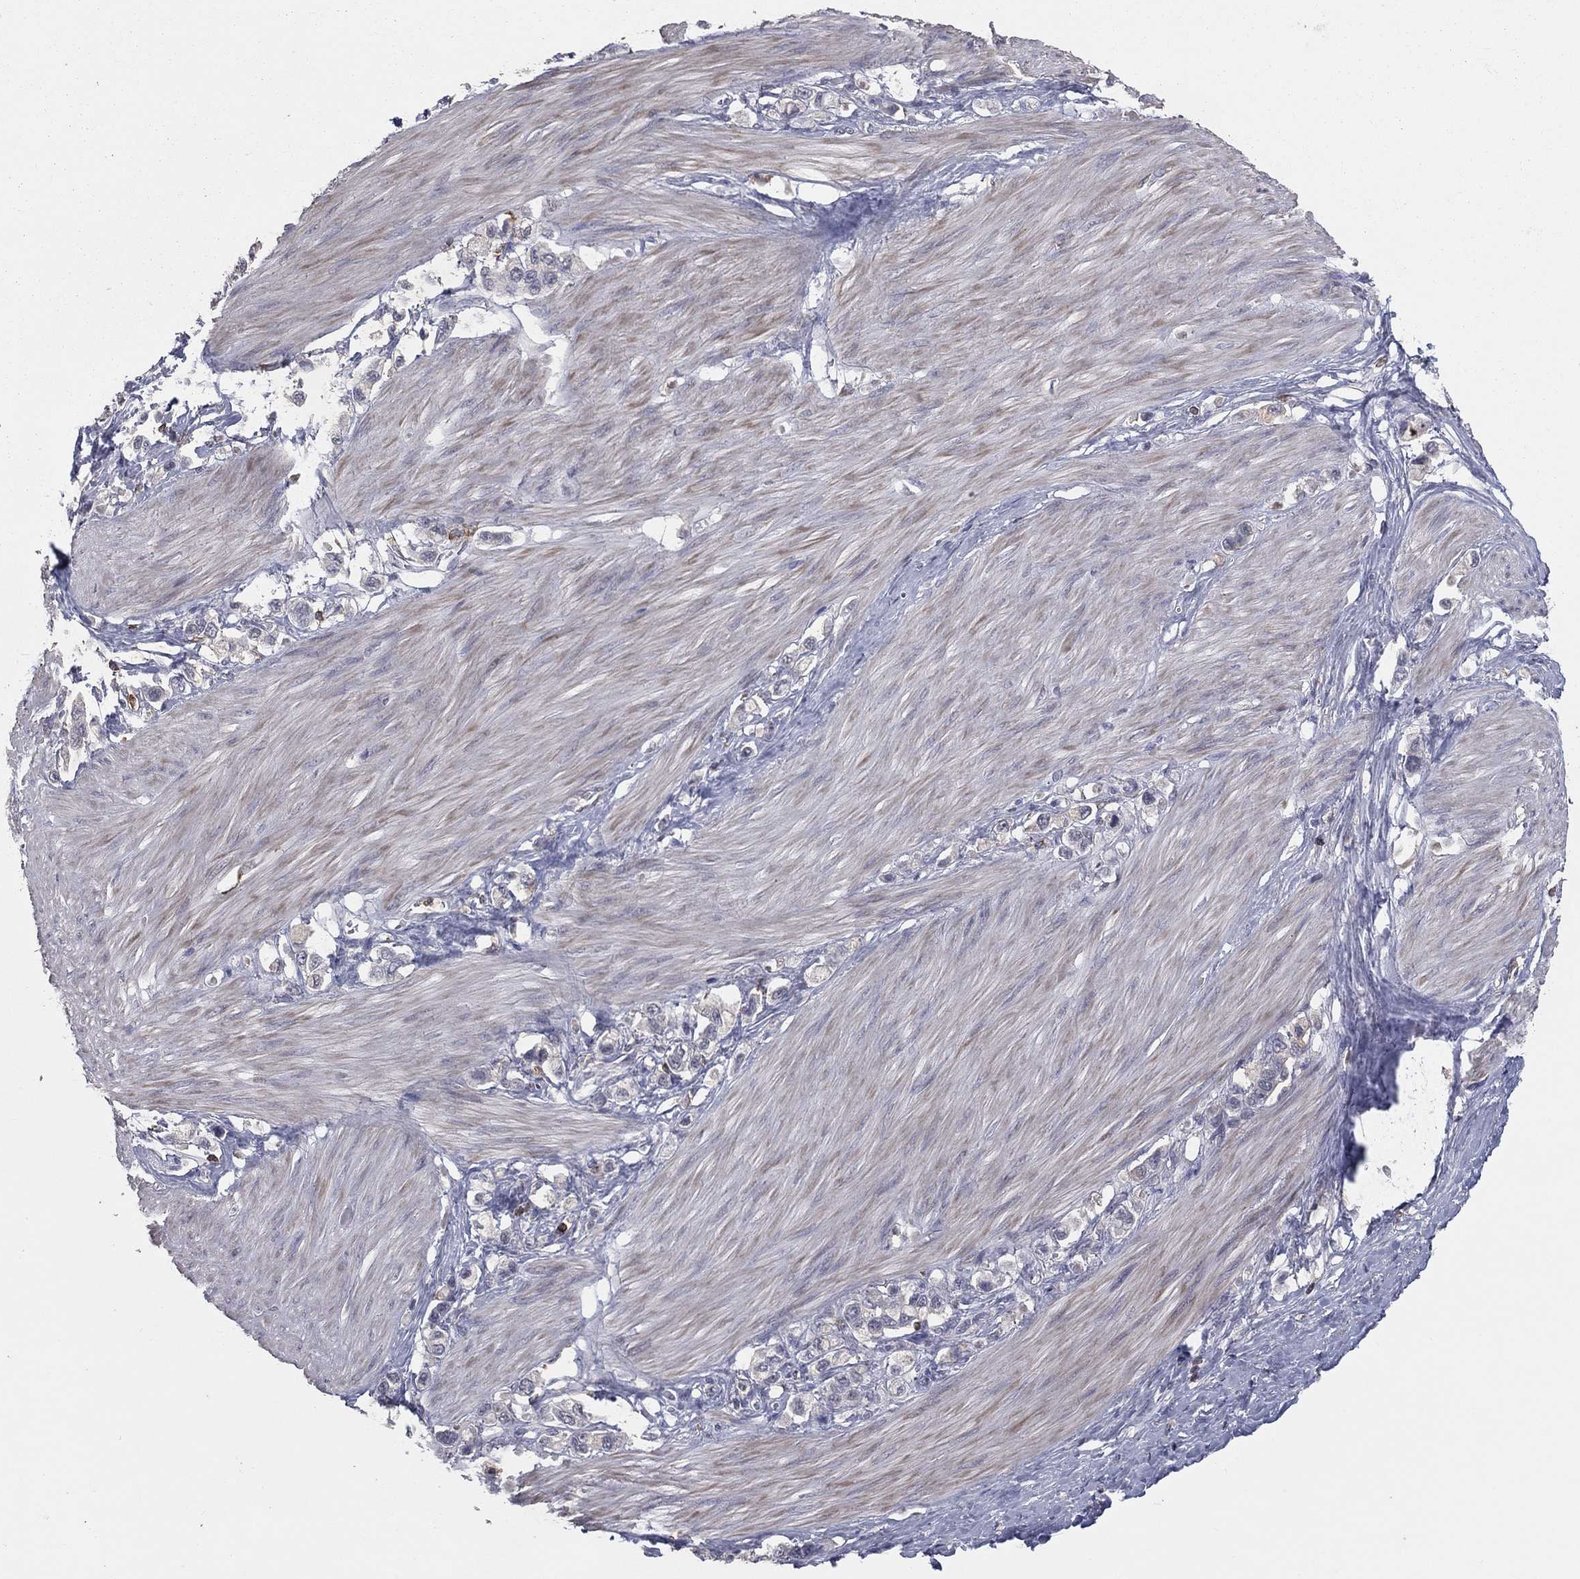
{"staining": {"intensity": "negative", "quantity": "none", "location": "none"}, "tissue": "stomach cancer", "cell_type": "Tumor cells", "image_type": "cancer", "snomed": [{"axis": "morphology", "description": "Normal tissue, NOS"}, {"axis": "morphology", "description": "Adenocarcinoma, NOS"}, {"axis": "morphology", "description": "Adenocarcinoma, High grade"}, {"axis": "topography", "description": "Stomach, upper"}, {"axis": "topography", "description": "Stomach"}], "caption": "Micrograph shows no significant protein staining in tumor cells of stomach adenocarcinoma.", "gene": "PSTPIP1", "patient": {"sex": "female", "age": 65}}